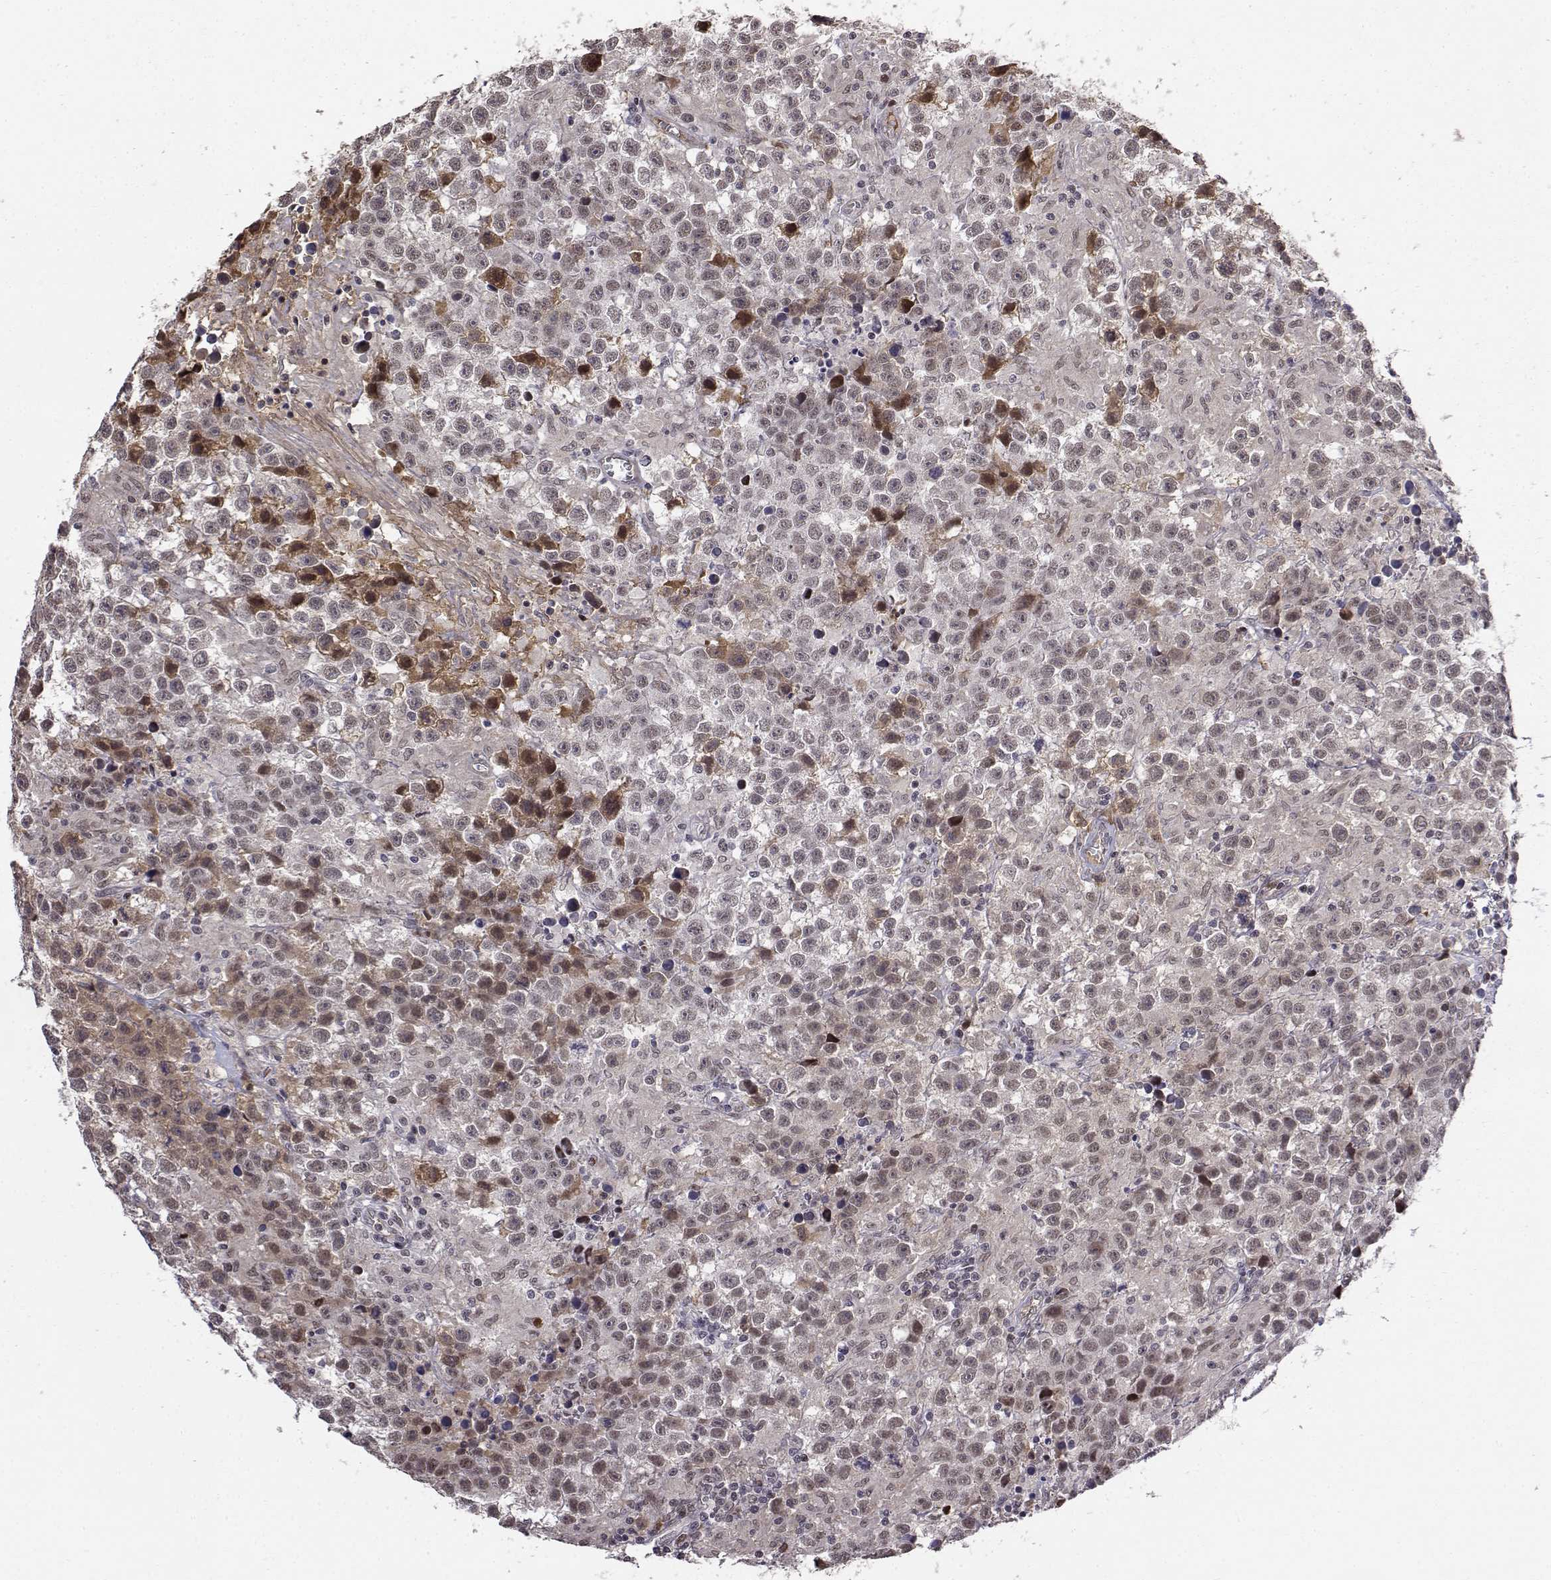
{"staining": {"intensity": "moderate", "quantity": "25%-75%", "location": "cytoplasmic/membranous,nuclear"}, "tissue": "testis cancer", "cell_type": "Tumor cells", "image_type": "cancer", "snomed": [{"axis": "morphology", "description": "Seminoma, NOS"}, {"axis": "topography", "description": "Testis"}], "caption": "A brown stain highlights moderate cytoplasmic/membranous and nuclear staining of a protein in human seminoma (testis) tumor cells.", "gene": "ITGA7", "patient": {"sex": "male", "age": 43}}